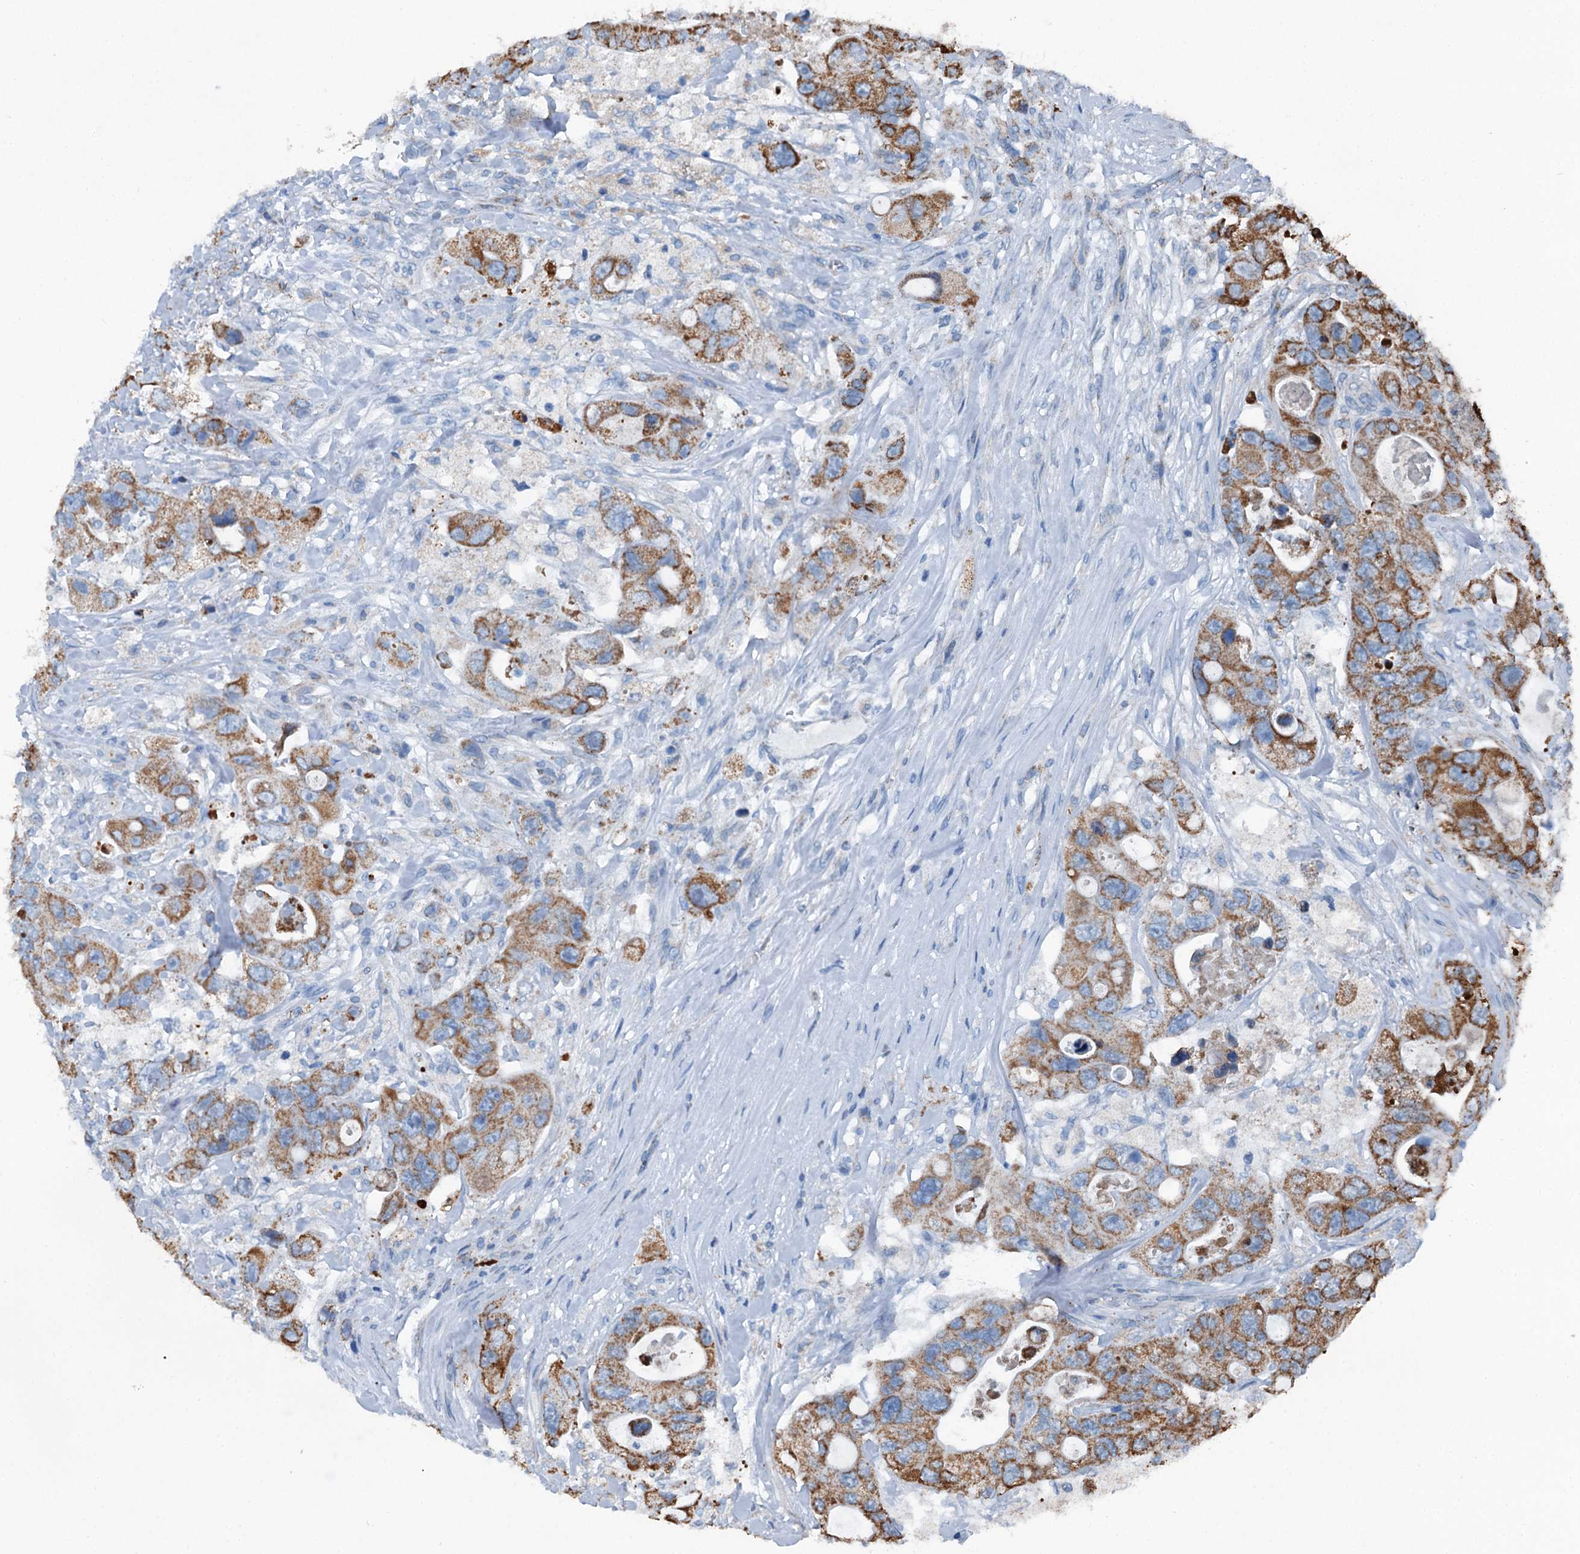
{"staining": {"intensity": "moderate", "quantity": ">75%", "location": "cytoplasmic/membranous"}, "tissue": "colorectal cancer", "cell_type": "Tumor cells", "image_type": "cancer", "snomed": [{"axis": "morphology", "description": "Adenocarcinoma, NOS"}, {"axis": "topography", "description": "Colon"}], "caption": "Moderate cytoplasmic/membranous protein positivity is seen in about >75% of tumor cells in colorectal cancer (adenocarcinoma).", "gene": "TRPT1", "patient": {"sex": "female", "age": 46}}